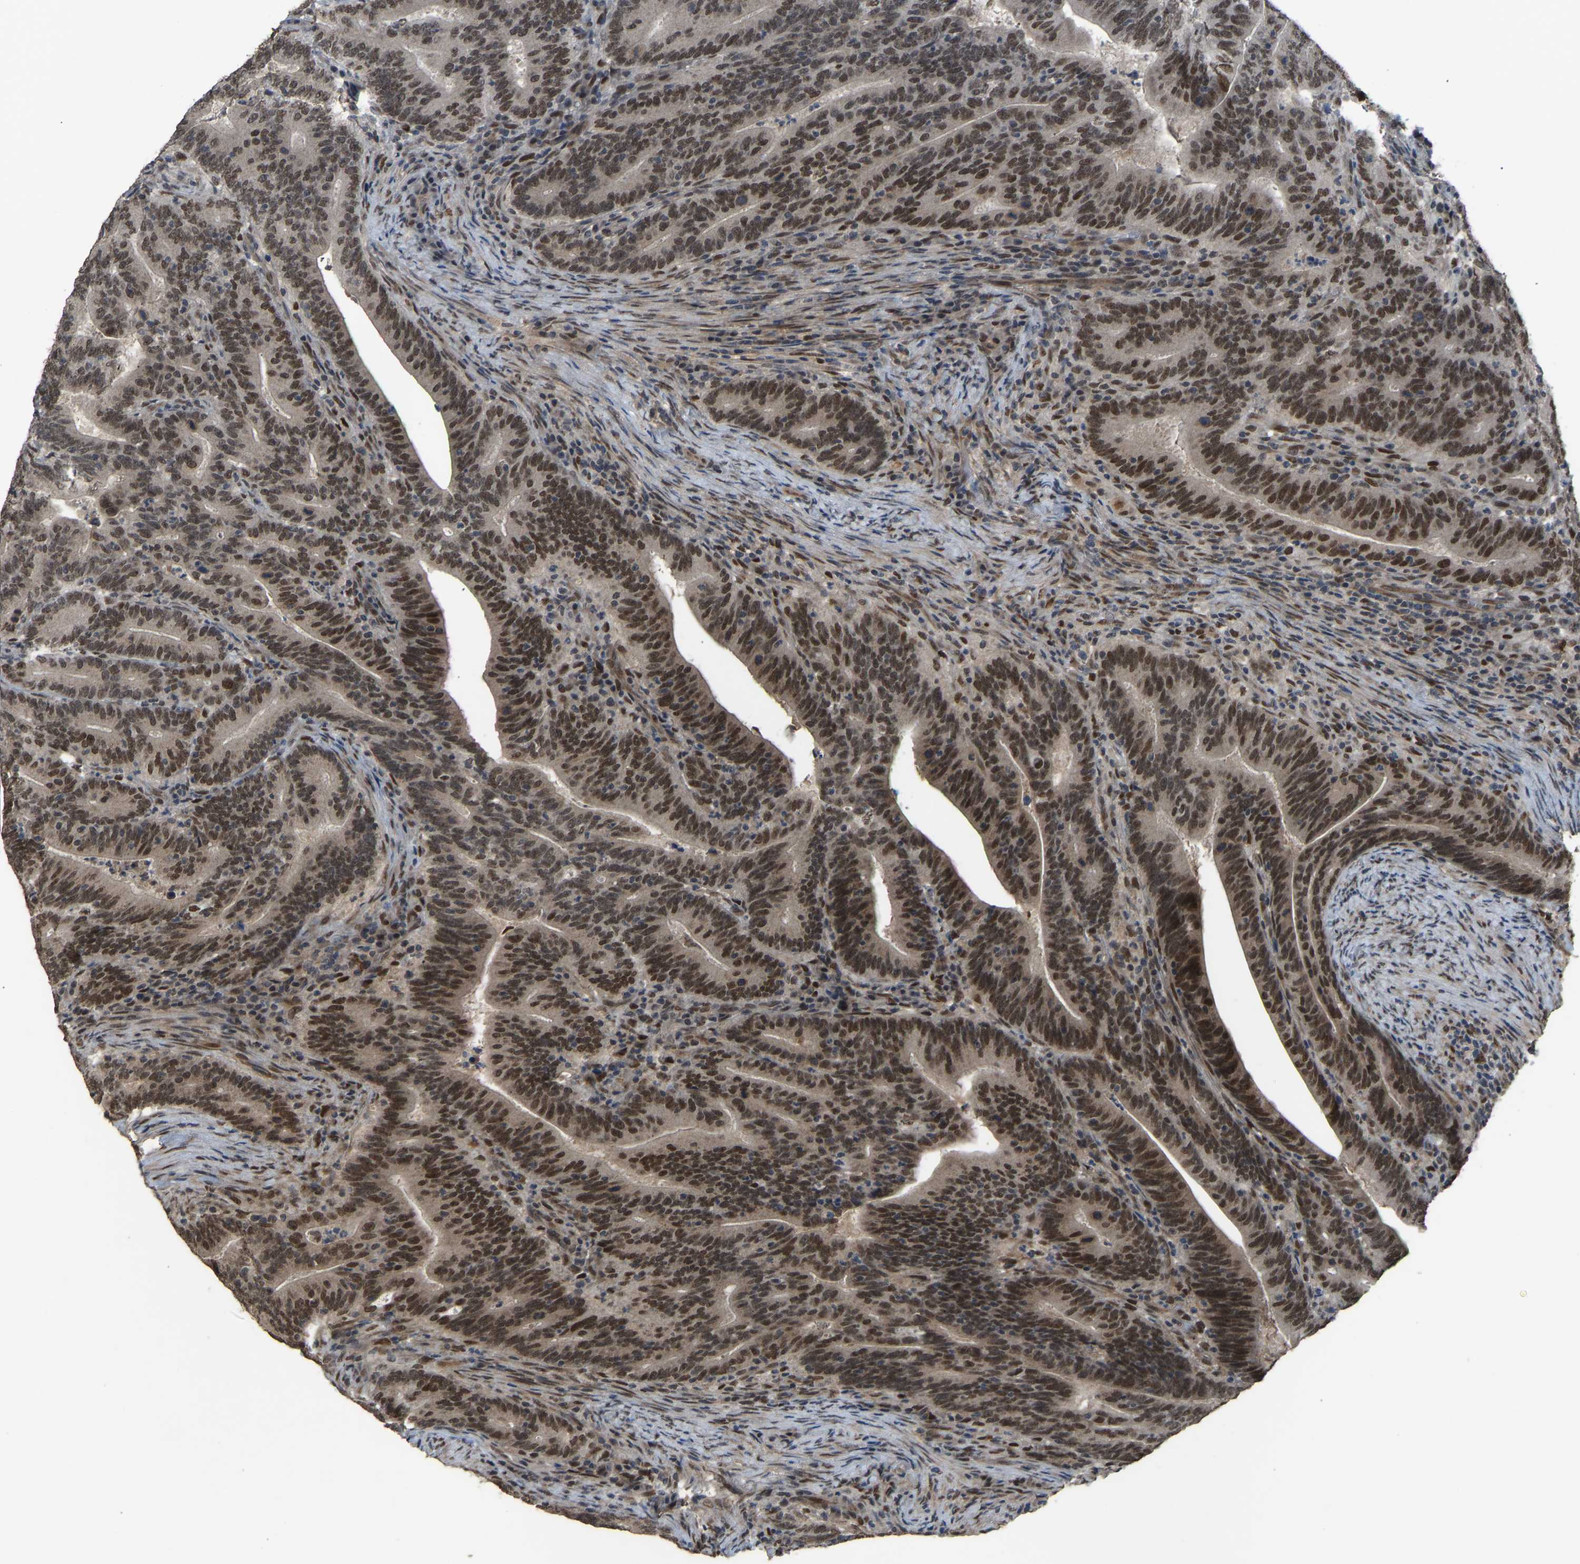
{"staining": {"intensity": "strong", "quantity": ">75%", "location": "nuclear"}, "tissue": "colorectal cancer", "cell_type": "Tumor cells", "image_type": "cancer", "snomed": [{"axis": "morphology", "description": "Adenocarcinoma, NOS"}, {"axis": "topography", "description": "Colon"}], "caption": "Colorectal adenocarcinoma stained with a protein marker displays strong staining in tumor cells.", "gene": "KPNA6", "patient": {"sex": "female", "age": 66}}